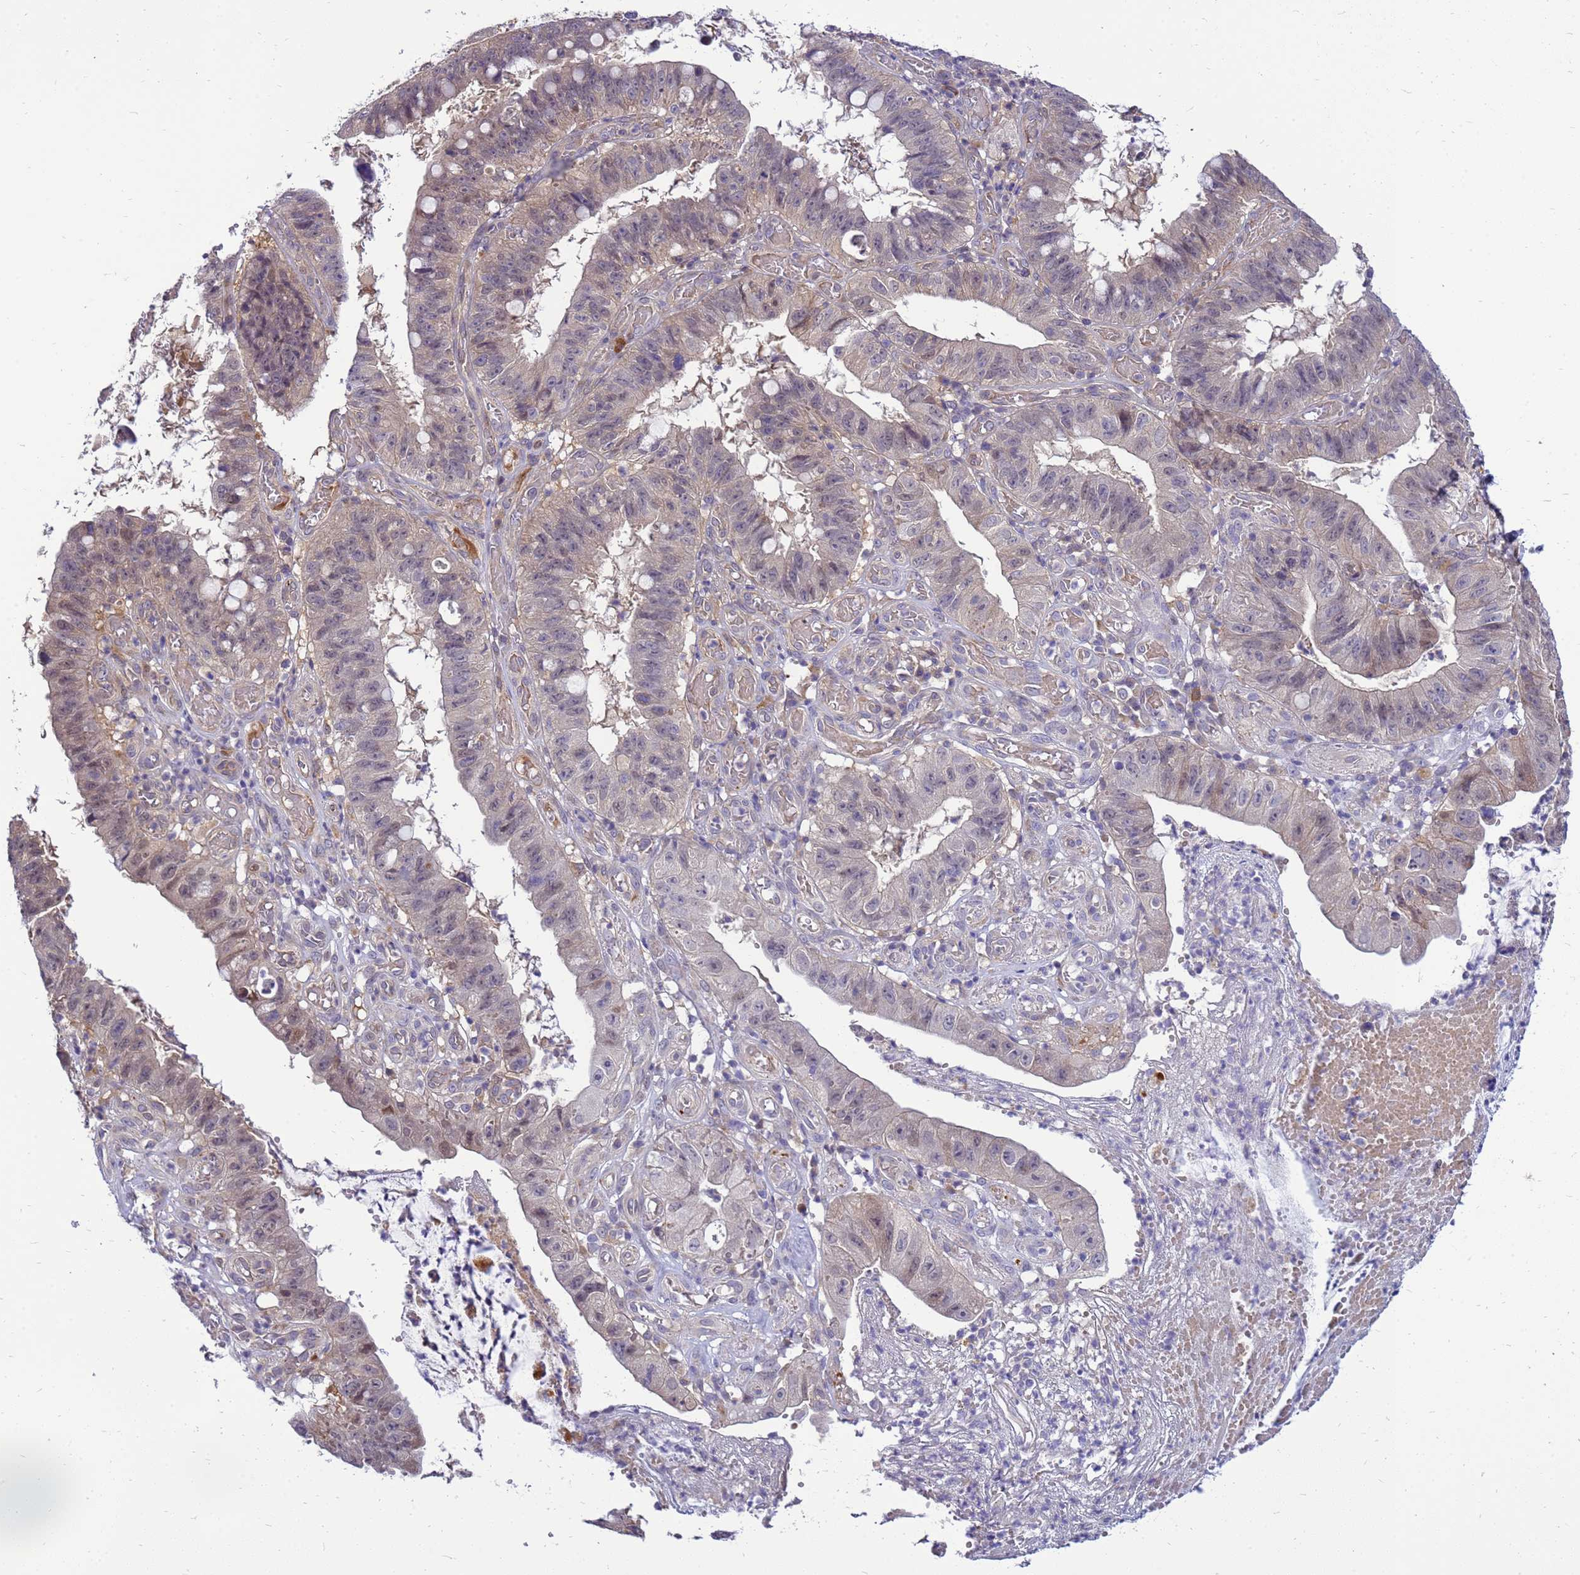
{"staining": {"intensity": "weak", "quantity": "<25%", "location": "cytoplasmic/membranous"}, "tissue": "stomach cancer", "cell_type": "Tumor cells", "image_type": "cancer", "snomed": [{"axis": "morphology", "description": "Adenocarcinoma, NOS"}, {"axis": "topography", "description": "Stomach"}], "caption": "This is an immunohistochemistry (IHC) micrograph of adenocarcinoma (stomach). There is no positivity in tumor cells.", "gene": "ENOPH1", "patient": {"sex": "male", "age": 59}}